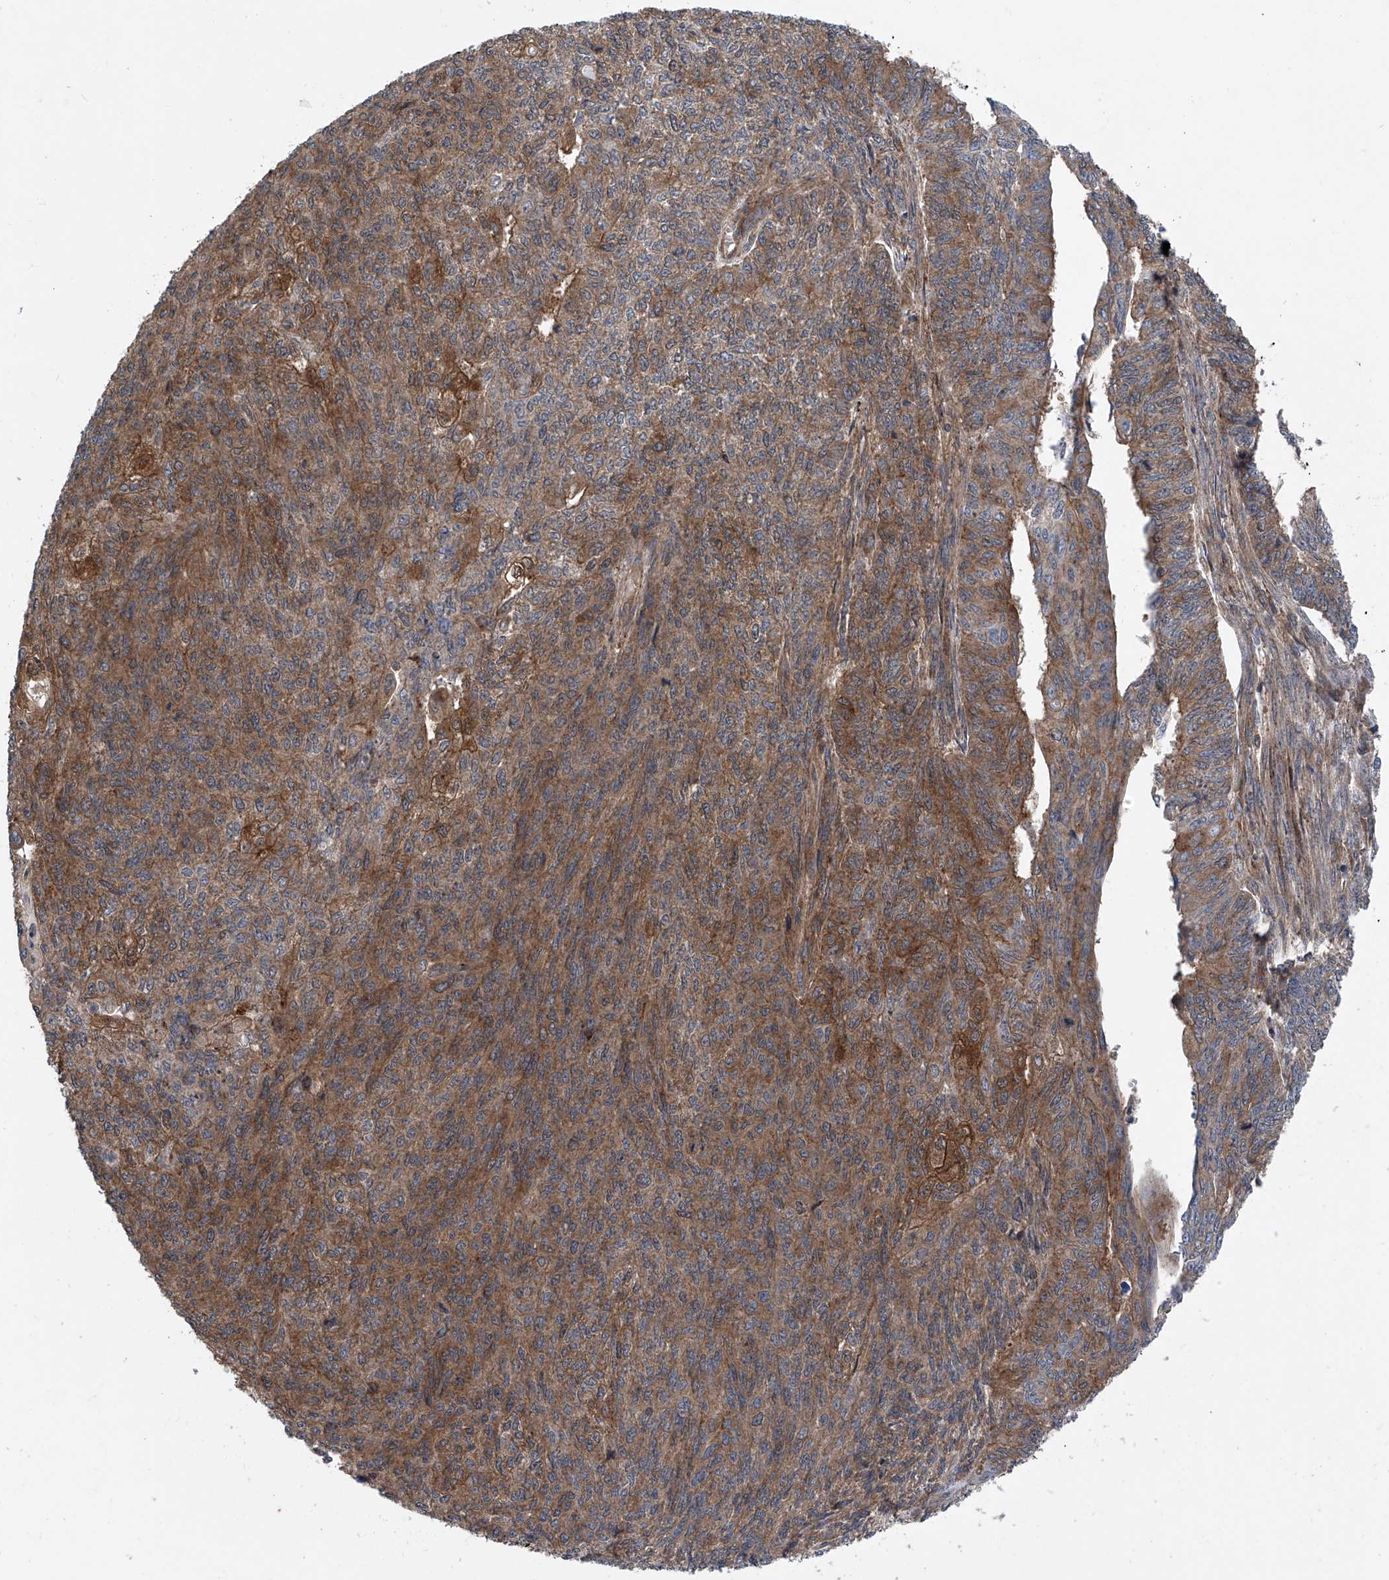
{"staining": {"intensity": "moderate", "quantity": ">75%", "location": "cytoplasmic/membranous"}, "tissue": "endometrial cancer", "cell_type": "Tumor cells", "image_type": "cancer", "snomed": [{"axis": "morphology", "description": "Adenocarcinoma, NOS"}, {"axis": "topography", "description": "Endometrium"}], "caption": "IHC image of adenocarcinoma (endometrial) stained for a protein (brown), which displays medium levels of moderate cytoplasmic/membranous staining in approximately >75% of tumor cells.", "gene": "SMAP1", "patient": {"sex": "female", "age": 32}}